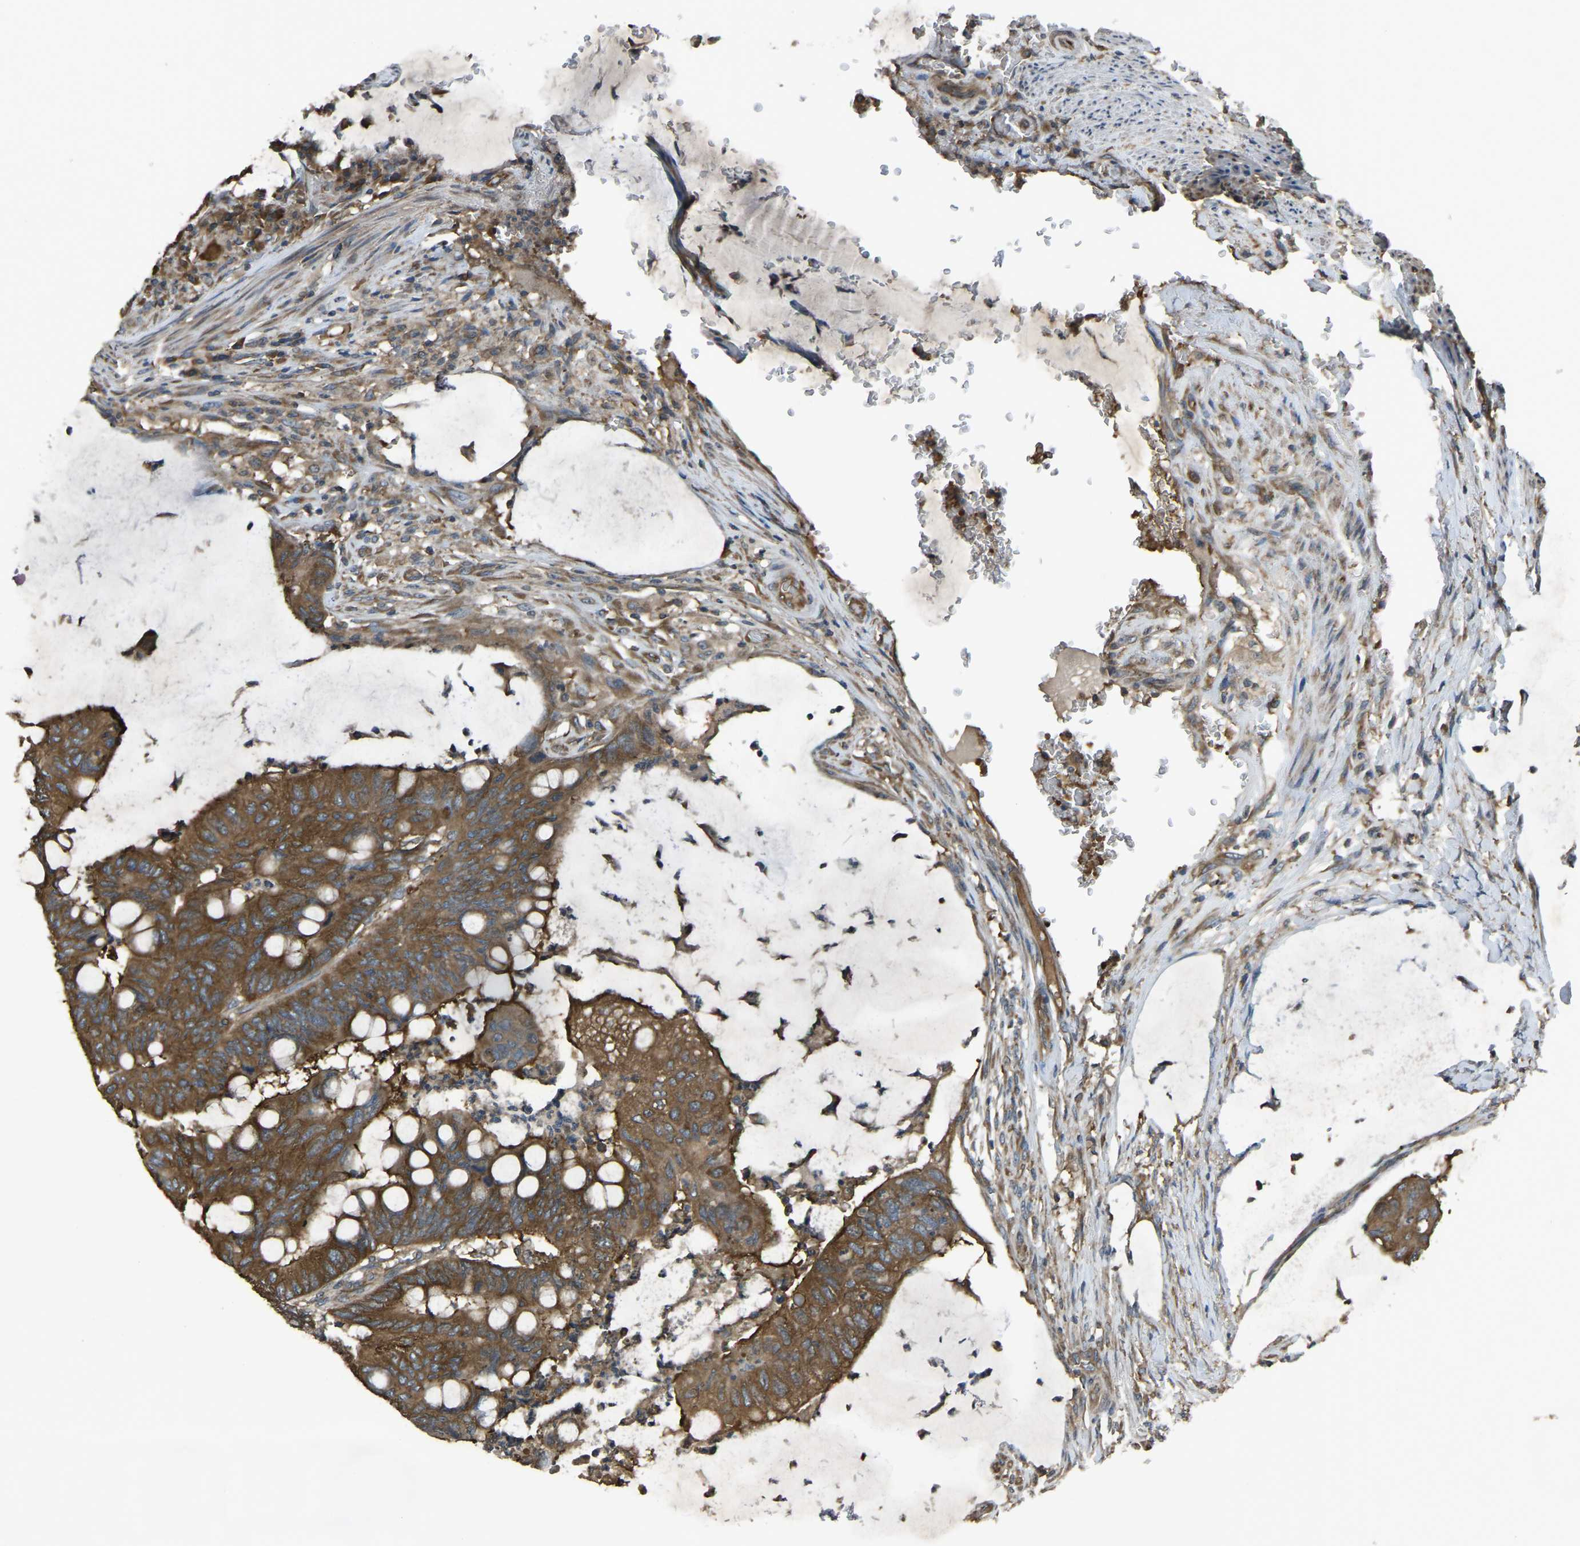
{"staining": {"intensity": "strong", "quantity": ">75%", "location": "cytoplasmic/membranous"}, "tissue": "colorectal cancer", "cell_type": "Tumor cells", "image_type": "cancer", "snomed": [{"axis": "morphology", "description": "Normal tissue, NOS"}, {"axis": "morphology", "description": "Adenocarcinoma, NOS"}, {"axis": "topography", "description": "Rectum"}], "caption": "DAB (3,3'-diaminobenzidine) immunohistochemical staining of human colorectal cancer (adenocarcinoma) reveals strong cytoplasmic/membranous protein staining in approximately >75% of tumor cells. The protein is shown in brown color, while the nuclei are stained blue.", "gene": "AIMP1", "patient": {"sex": "male", "age": 92}}